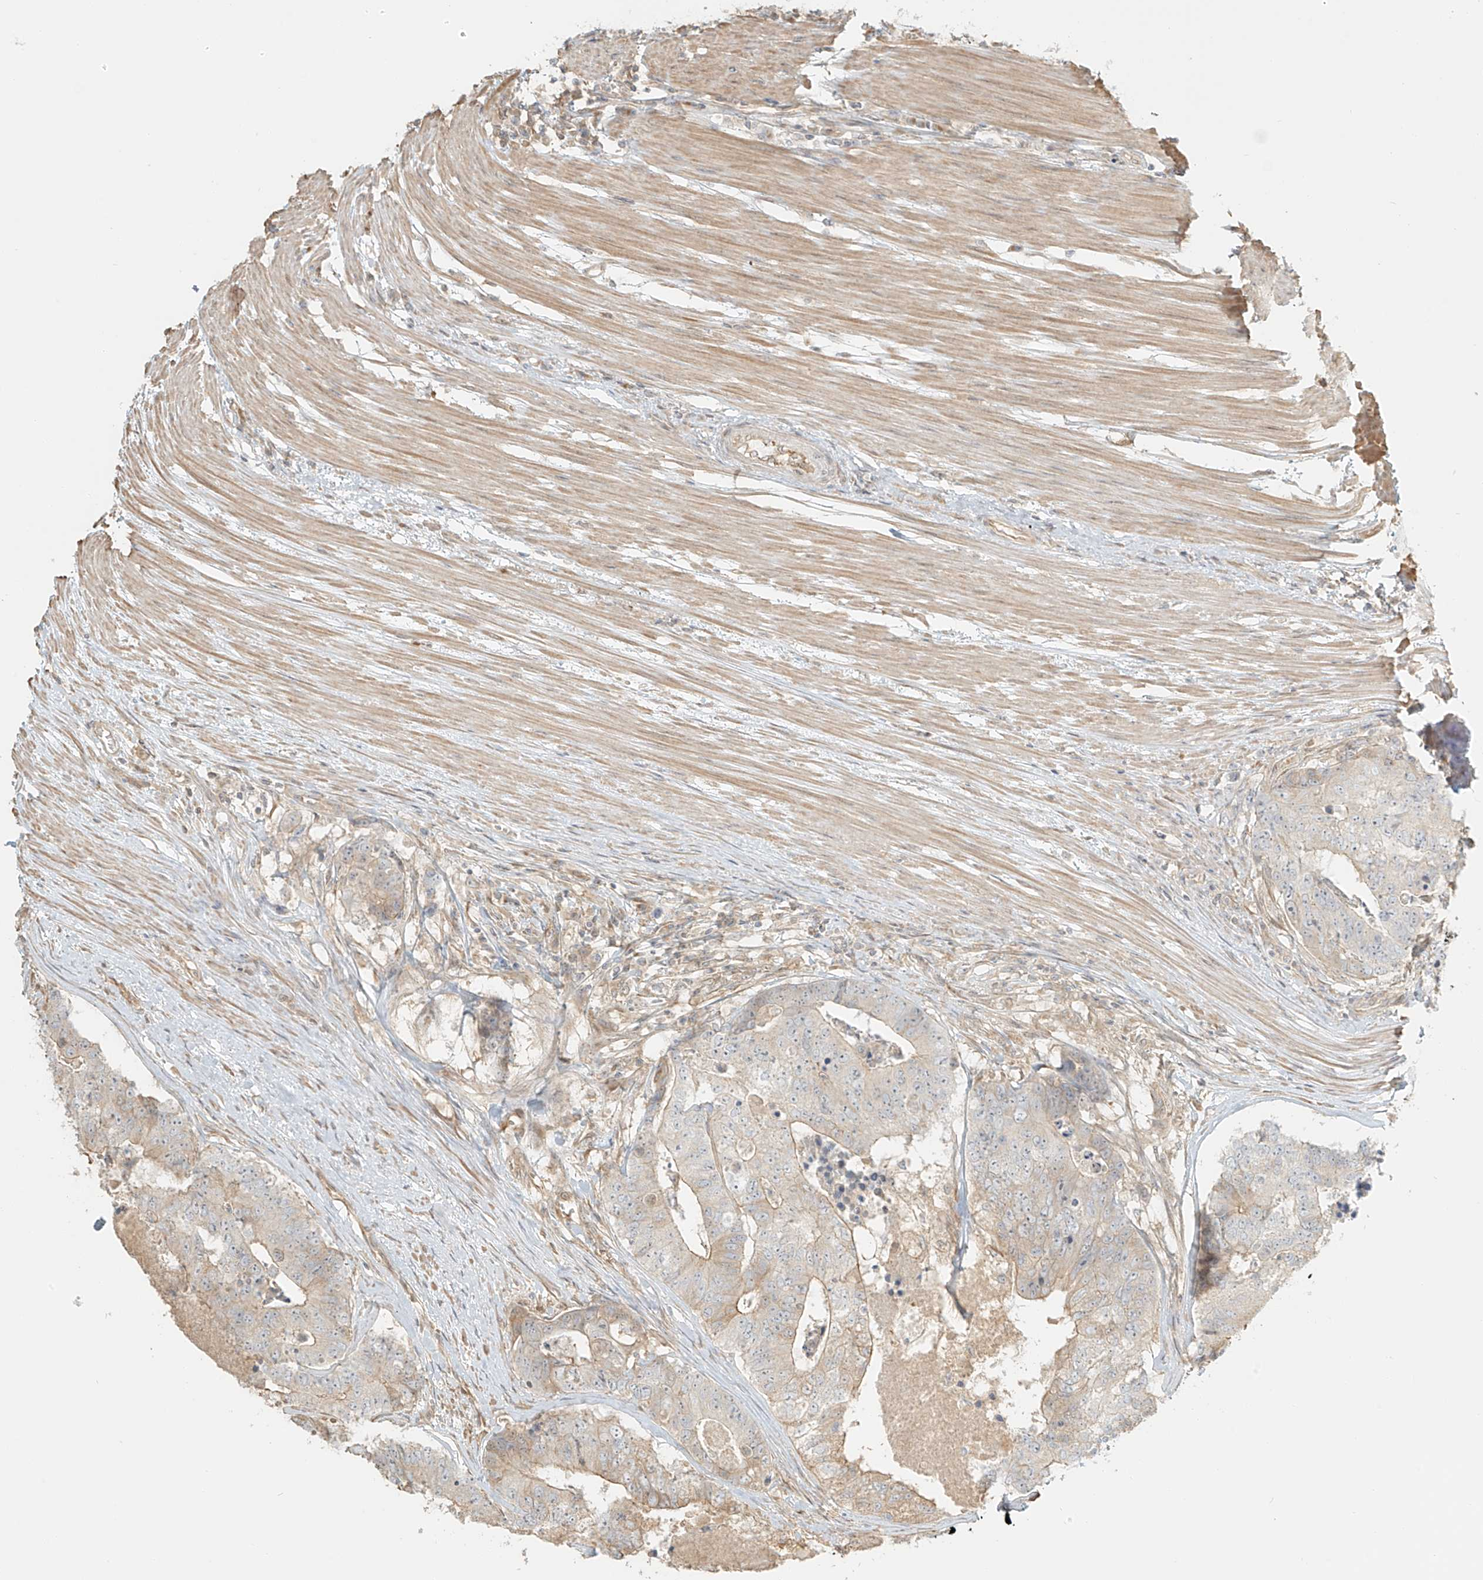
{"staining": {"intensity": "weak", "quantity": "25%-75%", "location": "cytoplasmic/membranous"}, "tissue": "colorectal cancer", "cell_type": "Tumor cells", "image_type": "cancer", "snomed": [{"axis": "morphology", "description": "Adenocarcinoma, NOS"}, {"axis": "topography", "description": "Colon"}], "caption": "There is low levels of weak cytoplasmic/membranous positivity in tumor cells of adenocarcinoma (colorectal), as demonstrated by immunohistochemical staining (brown color).", "gene": "UPK1B", "patient": {"sex": "female", "age": 67}}